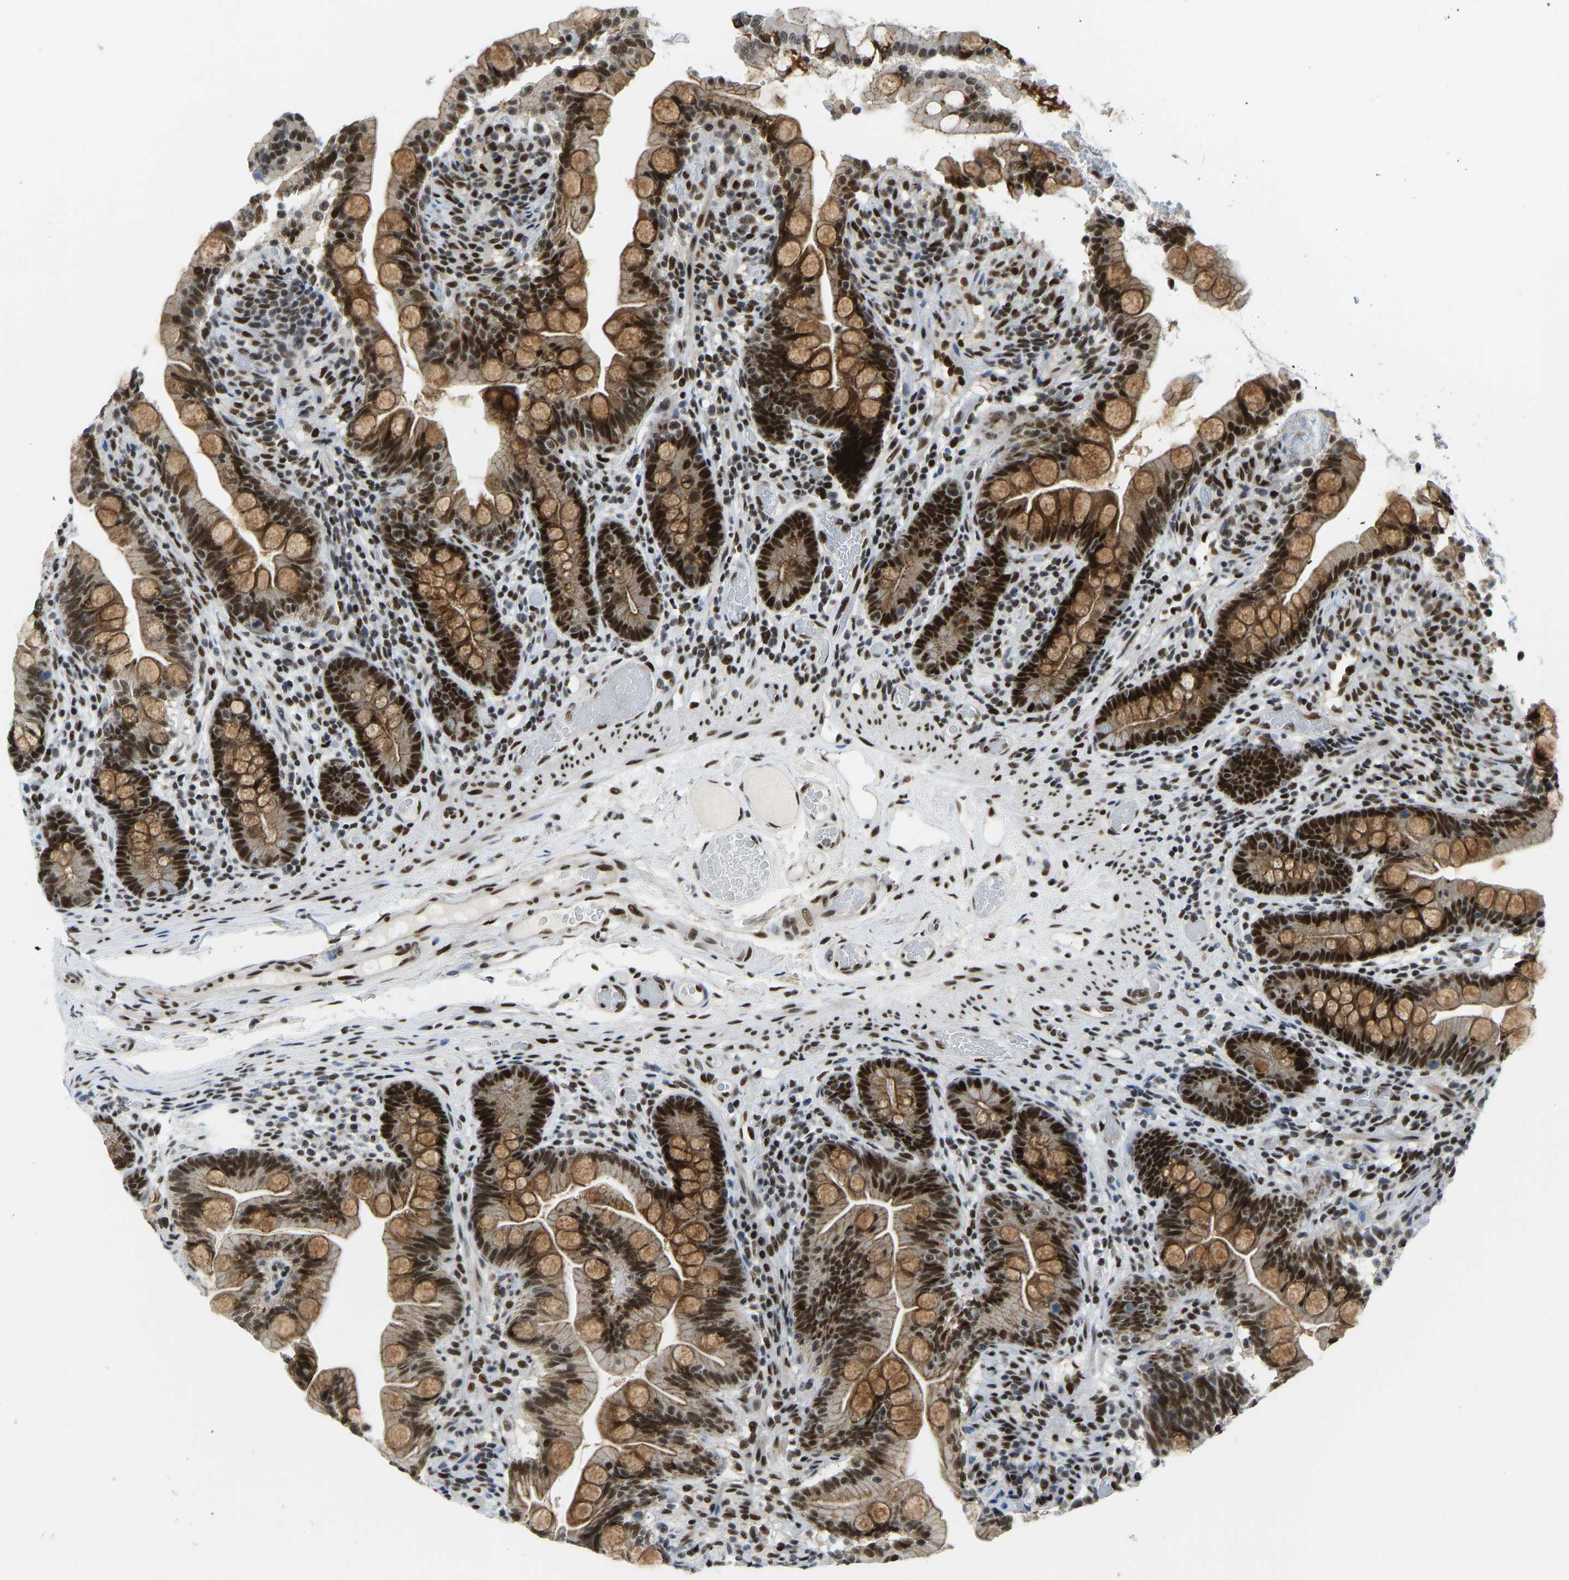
{"staining": {"intensity": "strong", "quantity": ">75%", "location": "cytoplasmic/membranous,nuclear"}, "tissue": "small intestine", "cell_type": "Glandular cells", "image_type": "normal", "snomed": [{"axis": "morphology", "description": "Normal tissue, NOS"}, {"axis": "topography", "description": "Small intestine"}], "caption": "Benign small intestine was stained to show a protein in brown. There is high levels of strong cytoplasmic/membranous,nuclear expression in about >75% of glandular cells.", "gene": "FOXK1", "patient": {"sex": "female", "age": 56}}